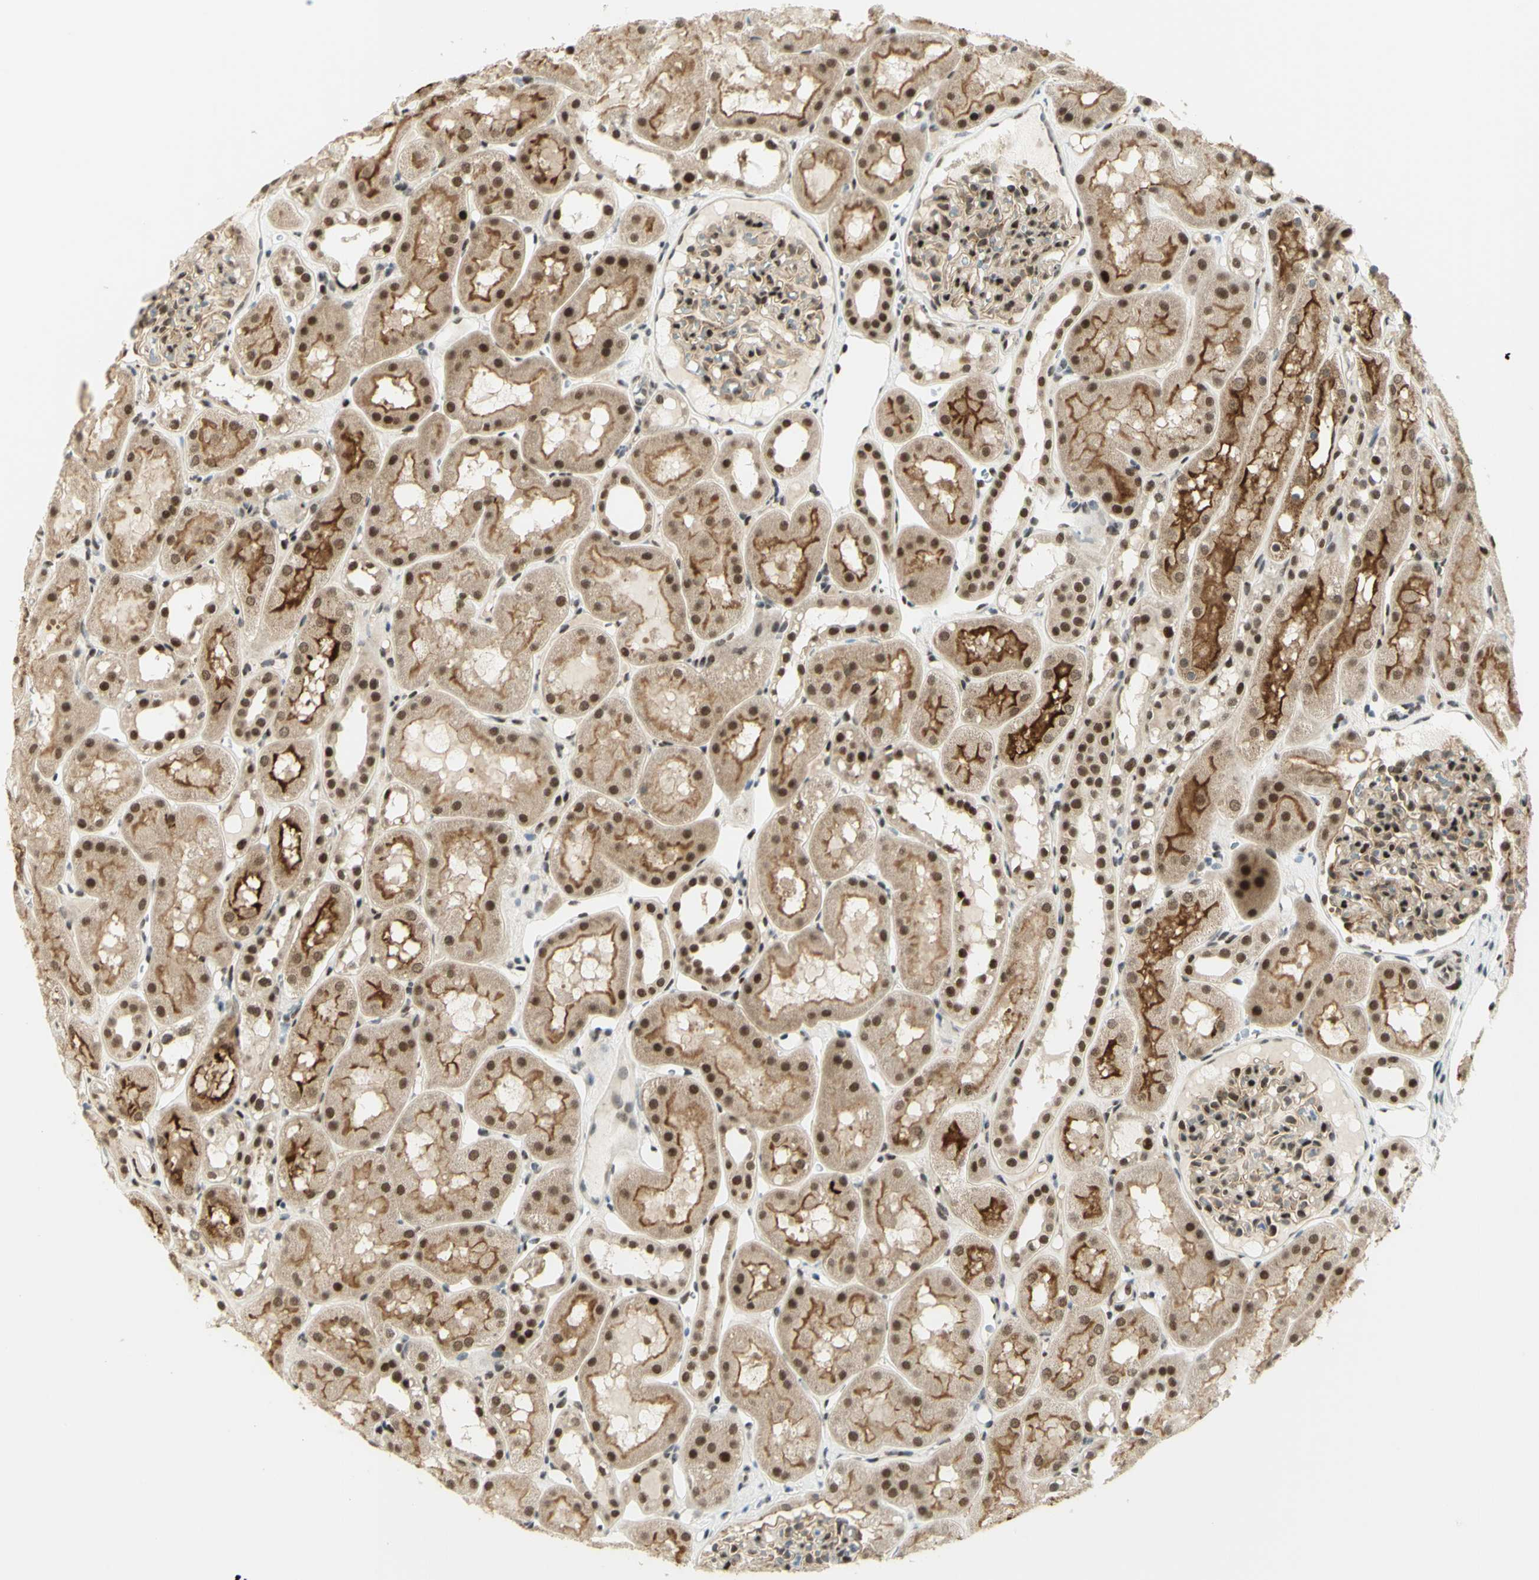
{"staining": {"intensity": "moderate", "quantity": "25%-75%", "location": "nuclear"}, "tissue": "kidney", "cell_type": "Cells in glomeruli", "image_type": "normal", "snomed": [{"axis": "morphology", "description": "Normal tissue, NOS"}, {"axis": "topography", "description": "Kidney"}, {"axis": "topography", "description": "Urinary bladder"}], "caption": "Immunohistochemical staining of benign kidney reveals moderate nuclear protein staining in approximately 25%-75% of cells in glomeruli.", "gene": "DDX1", "patient": {"sex": "male", "age": 16}}